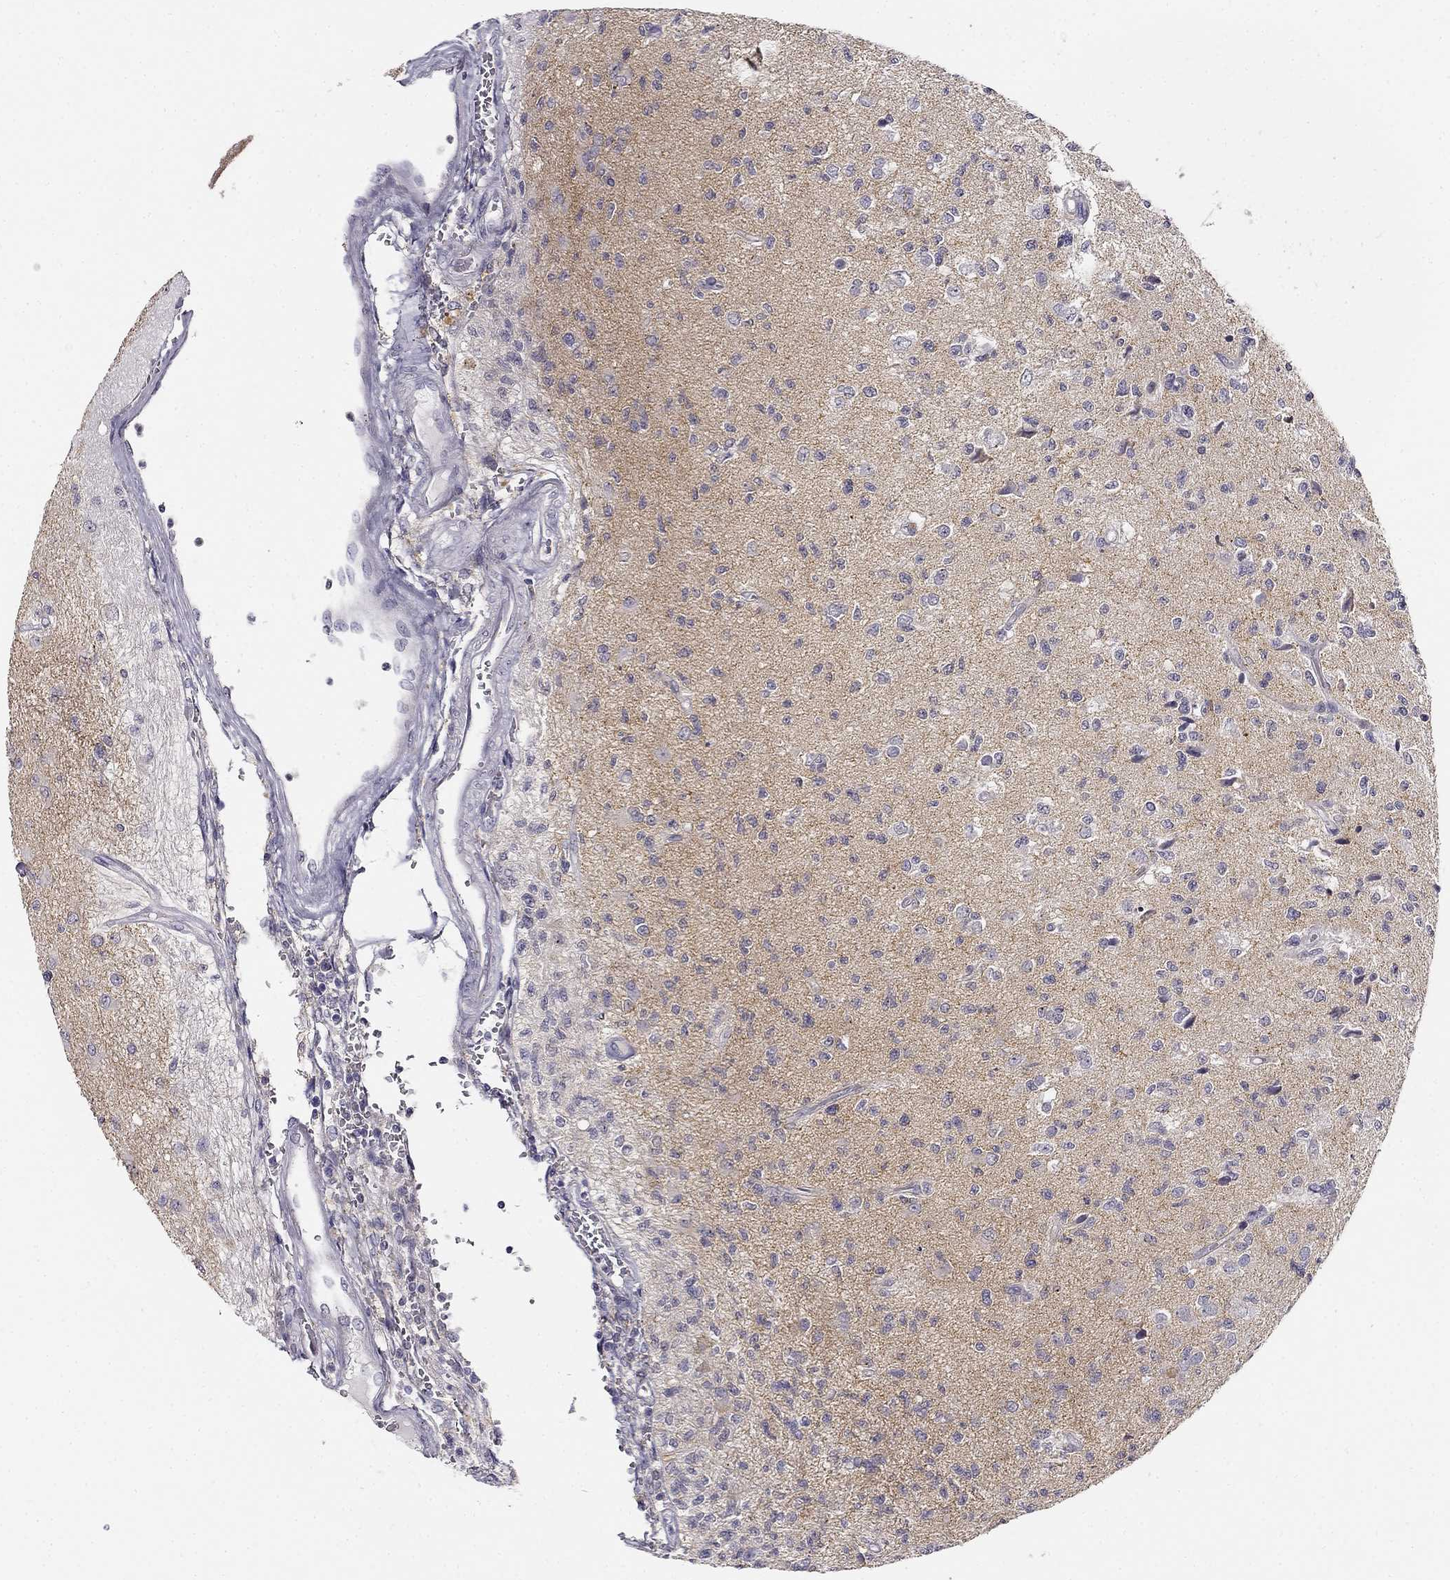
{"staining": {"intensity": "negative", "quantity": "none", "location": "none"}, "tissue": "glioma", "cell_type": "Tumor cells", "image_type": "cancer", "snomed": [{"axis": "morphology", "description": "Glioma, malignant, High grade"}, {"axis": "topography", "description": "Brain"}], "caption": "A high-resolution image shows immunohistochemistry staining of glioma, which demonstrates no significant positivity in tumor cells.", "gene": "CNR1", "patient": {"sex": "male", "age": 56}}